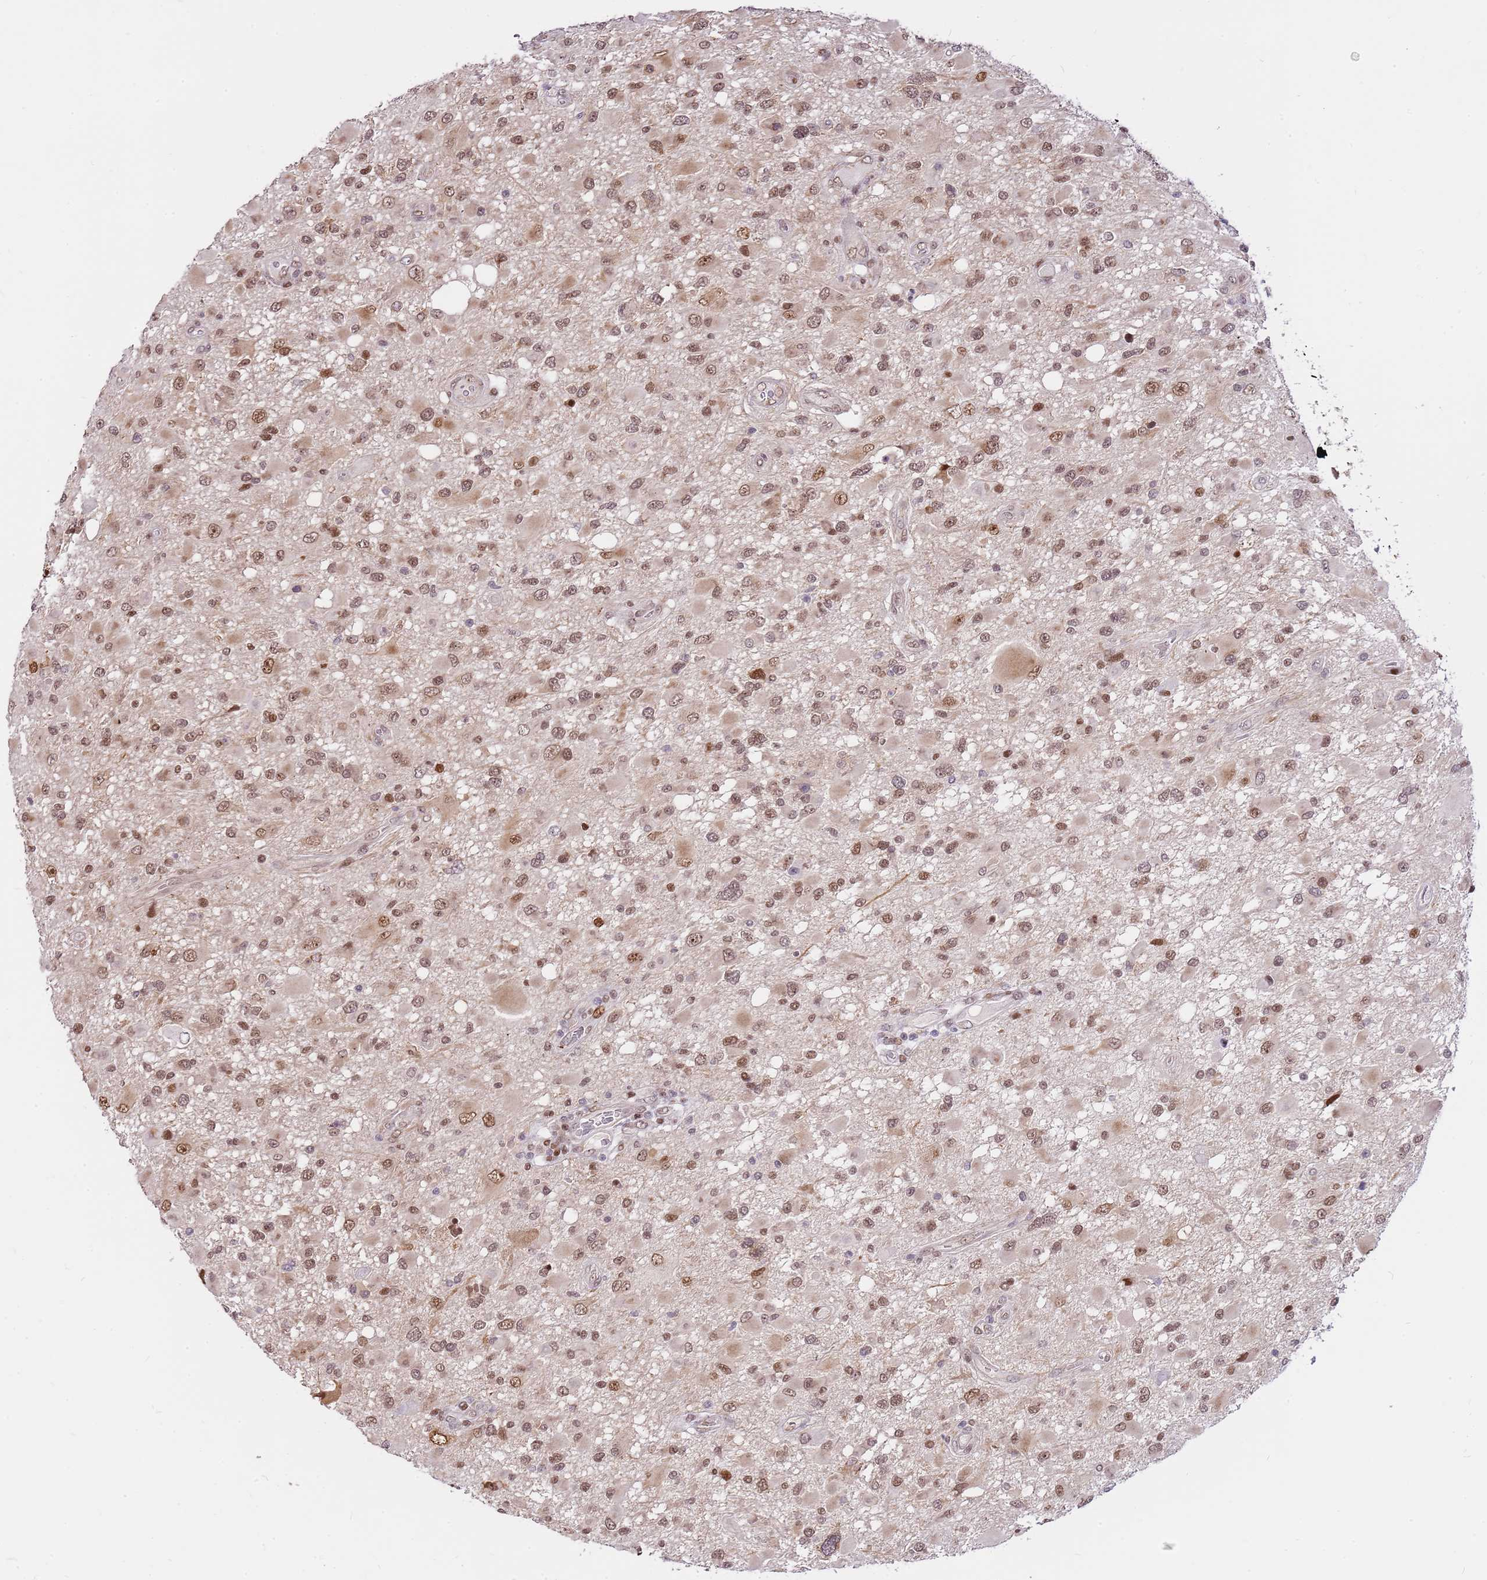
{"staining": {"intensity": "moderate", "quantity": ">75%", "location": "nuclear"}, "tissue": "glioma", "cell_type": "Tumor cells", "image_type": "cancer", "snomed": [{"axis": "morphology", "description": "Glioma, malignant, High grade"}, {"axis": "topography", "description": "Brain"}], "caption": "Protein staining of glioma tissue exhibits moderate nuclear expression in about >75% of tumor cells. (brown staining indicates protein expression, while blue staining denotes nuclei).", "gene": "RFK", "patient": {"sex": "male", "age": 53}}